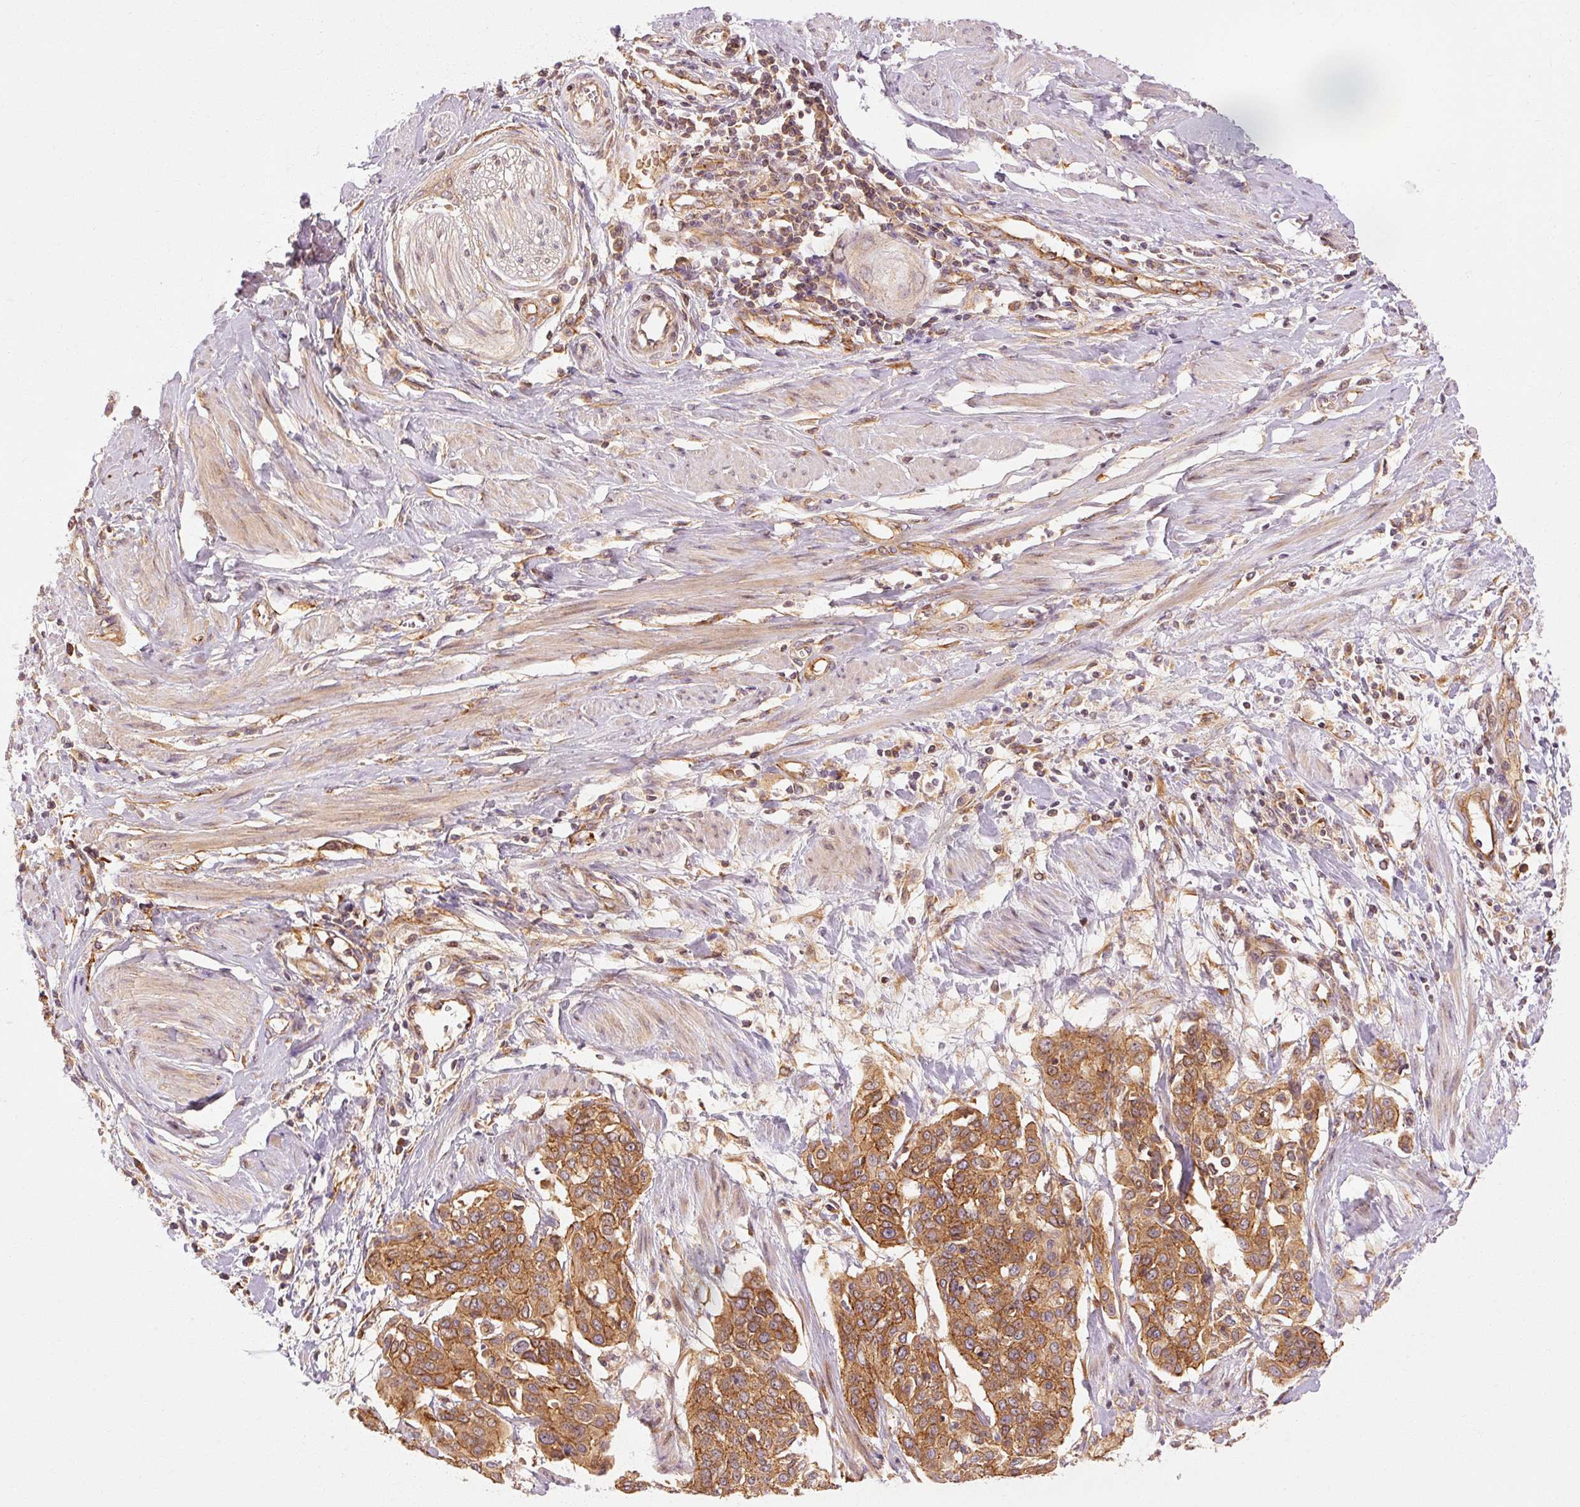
{"staining": {"intensity": "moderate", "quantity": ">75%", "location": "cytoplasmic/membranous"}, "tissue": "cervical cancer", "cell_type": "Tumor cells", "image_type": "cancer", "snomed": [{"axis": "morphology", "description": "Squamous cell carcinoma, NOS"}, {"axis": "topography", "description": "Cervix"}], "caption": "Human squamous cell carcinoma (cervical) stained for a protein (brown) displays moderate cytoplasmic/membranous positive staining in approximately >75% of tumor cells.", "gene": "CTNNA1", "patient": {"sex": "female", "age": 44}}